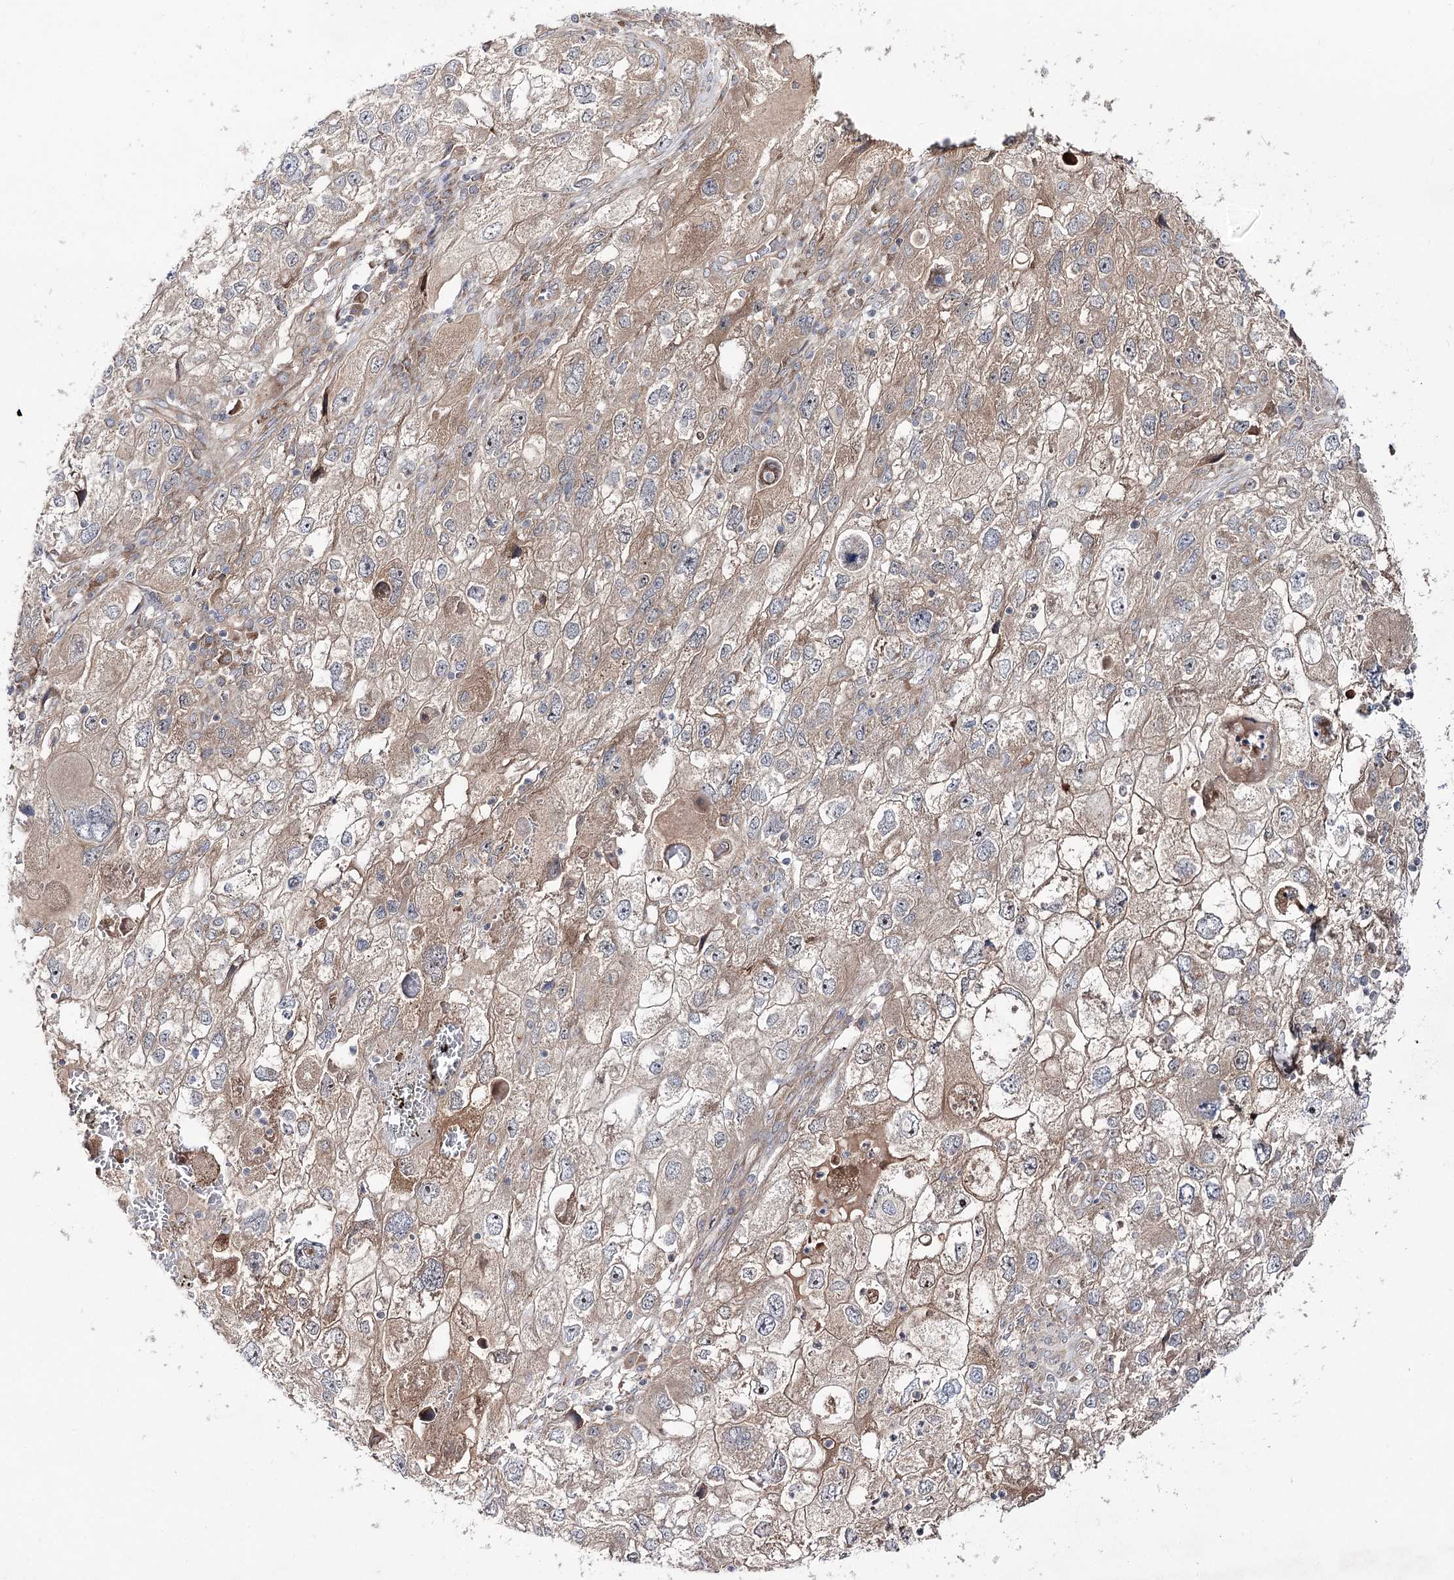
{"staining": {"intensity": "moderate", "quantity": ">75%", "location": "cytoplasmic/membranous"}, "tissue": "endometrial cancer", "cell_type": "Tumor cells", "image_type": "cancer", "snomed": [{"axis": "morphology", "description": "Adenocarcinoma, NOS"}, {"axis": "topography", "description": "Endometrium"}], "caption": "Immunohistochemical staining of endometrial cancer exhibits medium levels of moderate cytoplasmic/membranous protein expression in about >75% of tumor cells.", "gene": "C11orf80", "patient": {"sex": "female", "age": 49}}